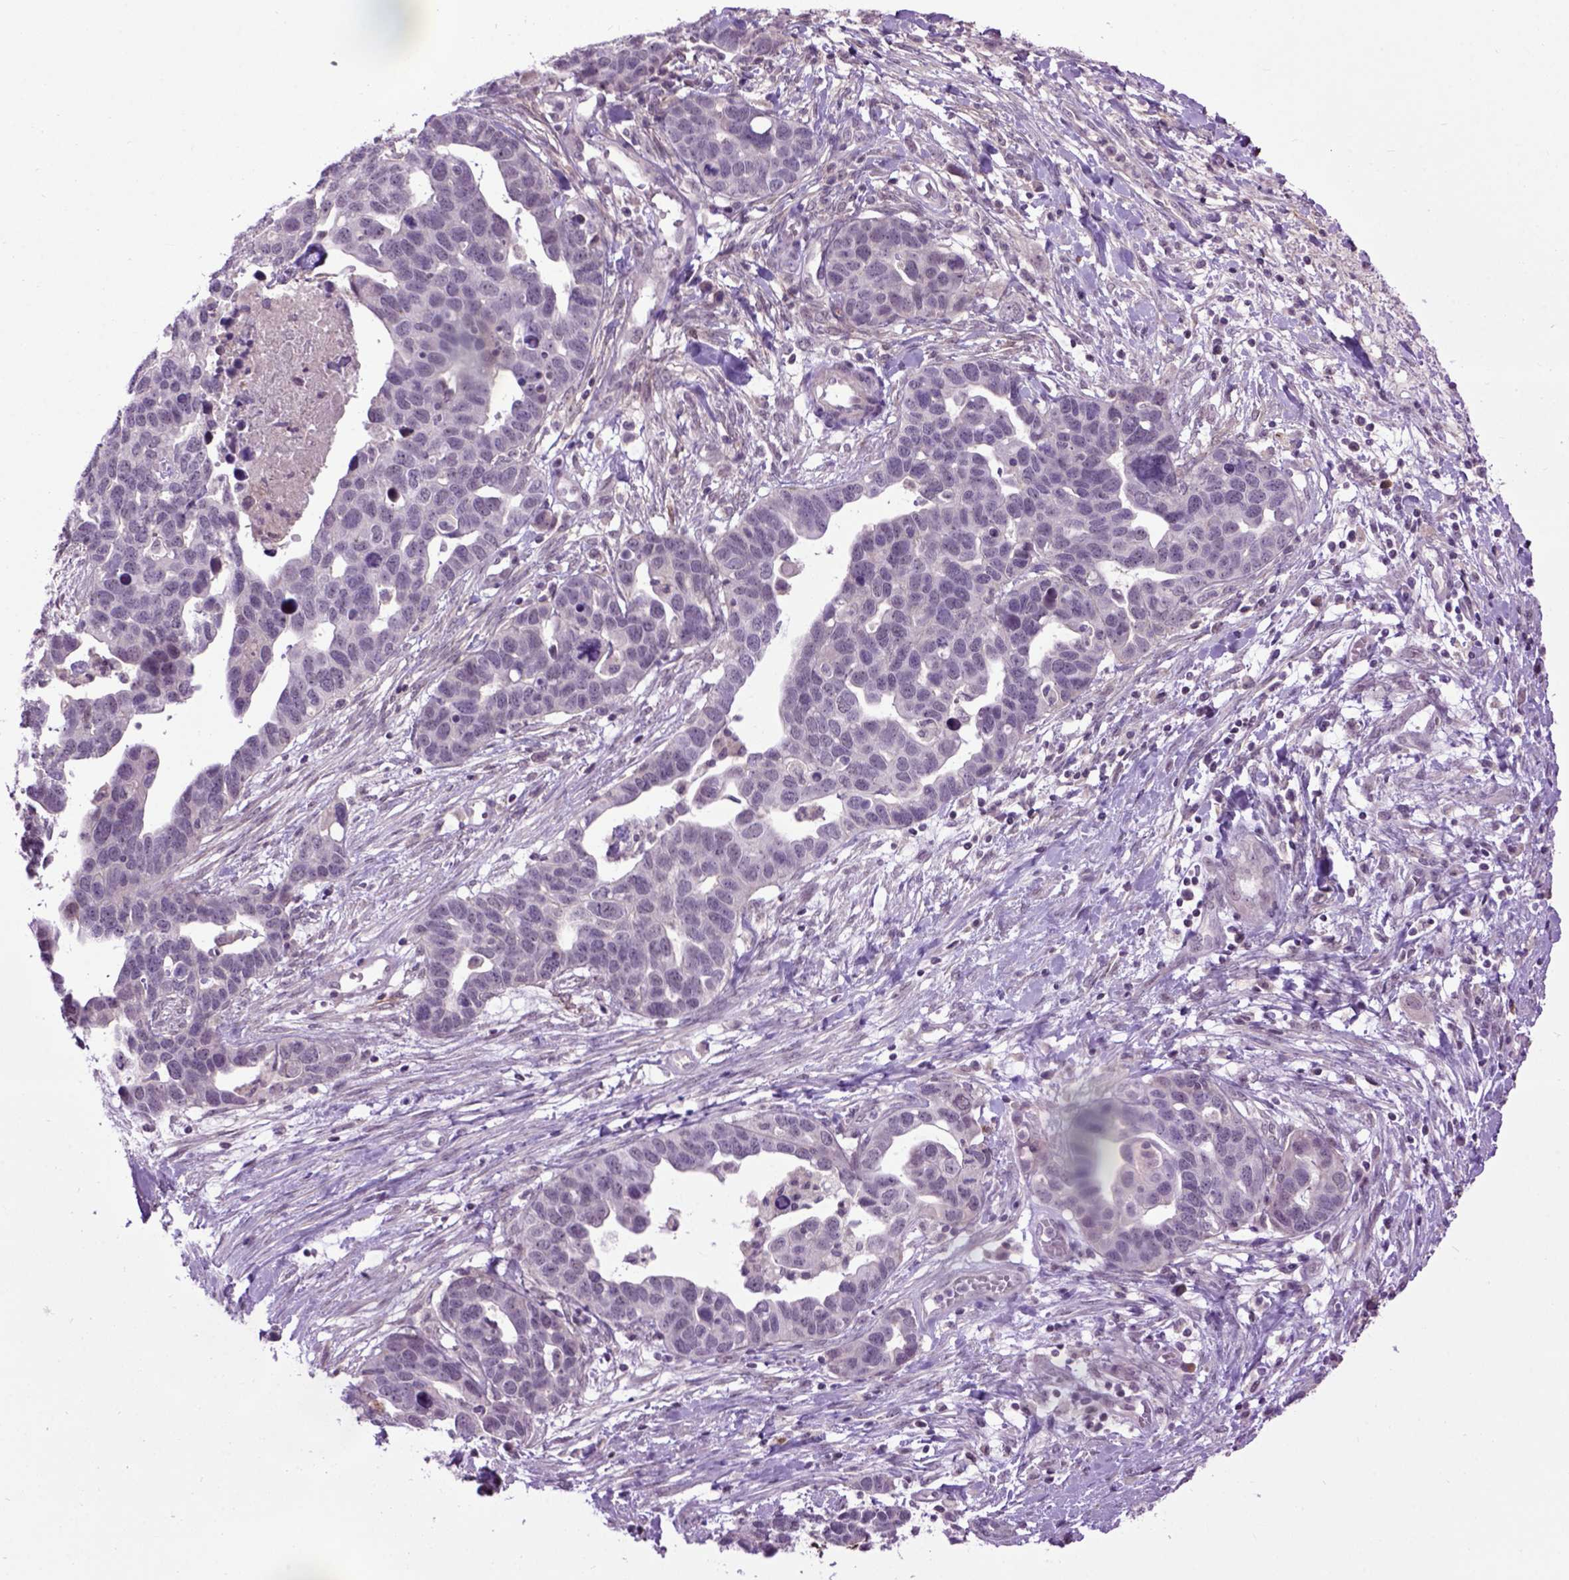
{"staining": {"intensity": "negative", "quantity": "none", "location": "none"}, "tissue": "ovarian cancer", "cell_type": "Tumor cells", "image_type": "cancer", "snomed": [{"axis": "morphology", "description": "Cystadenocarcinoma, serous, NOS"}, {"axis": "topography", "description": "Ovary"}], "caption": "Human serous cystadenocarcinoma (ovarian) stained for a protein using immunohistochemistry shows no positivity in tumor cells.", "gene": "EMILIN3", "patient": {"sex": "female", "age": 54}}